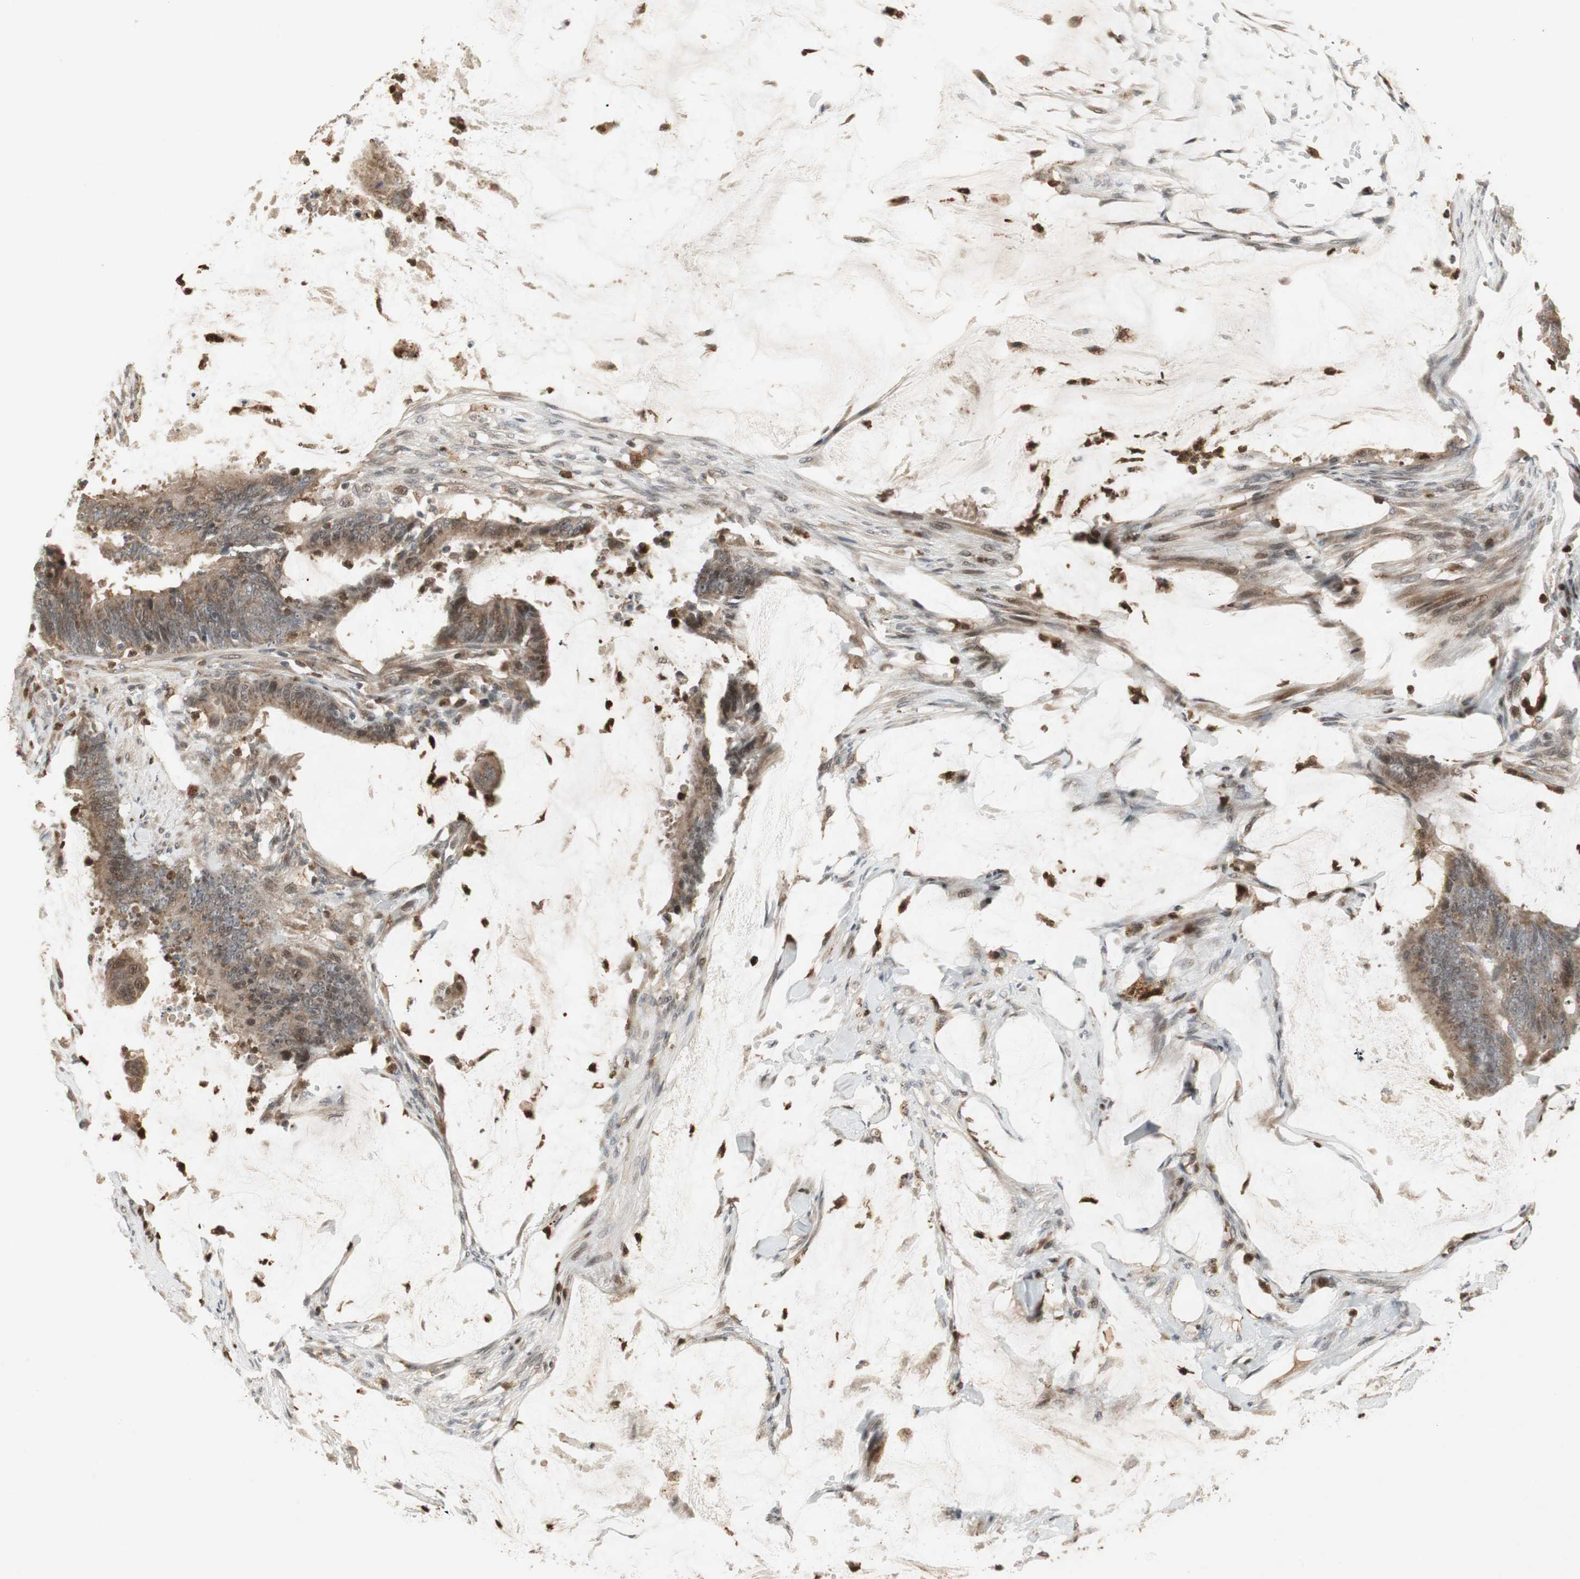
{"staining": {"intensity": "weak", "quantity": ">75%", "location": "cytoplasmic/membranous"}, "tissue": "colorectal cancer", "cell_type": "Tumor cells", "image_type": "cancer", "snomed": [{"axis": "morphology", "description": "Adenocarcinoma, NOS"}, {"axis": "topography", "description": "Rectum"}], "caption": "Brown immunohistochemical staining in adenocarcinoma (colorectal) shows weak cytoplasmic/membranous staining in approximately >75% of tumor cells.", "gene": "SNX4", "patient": {"sex": "female", "age": 66}}